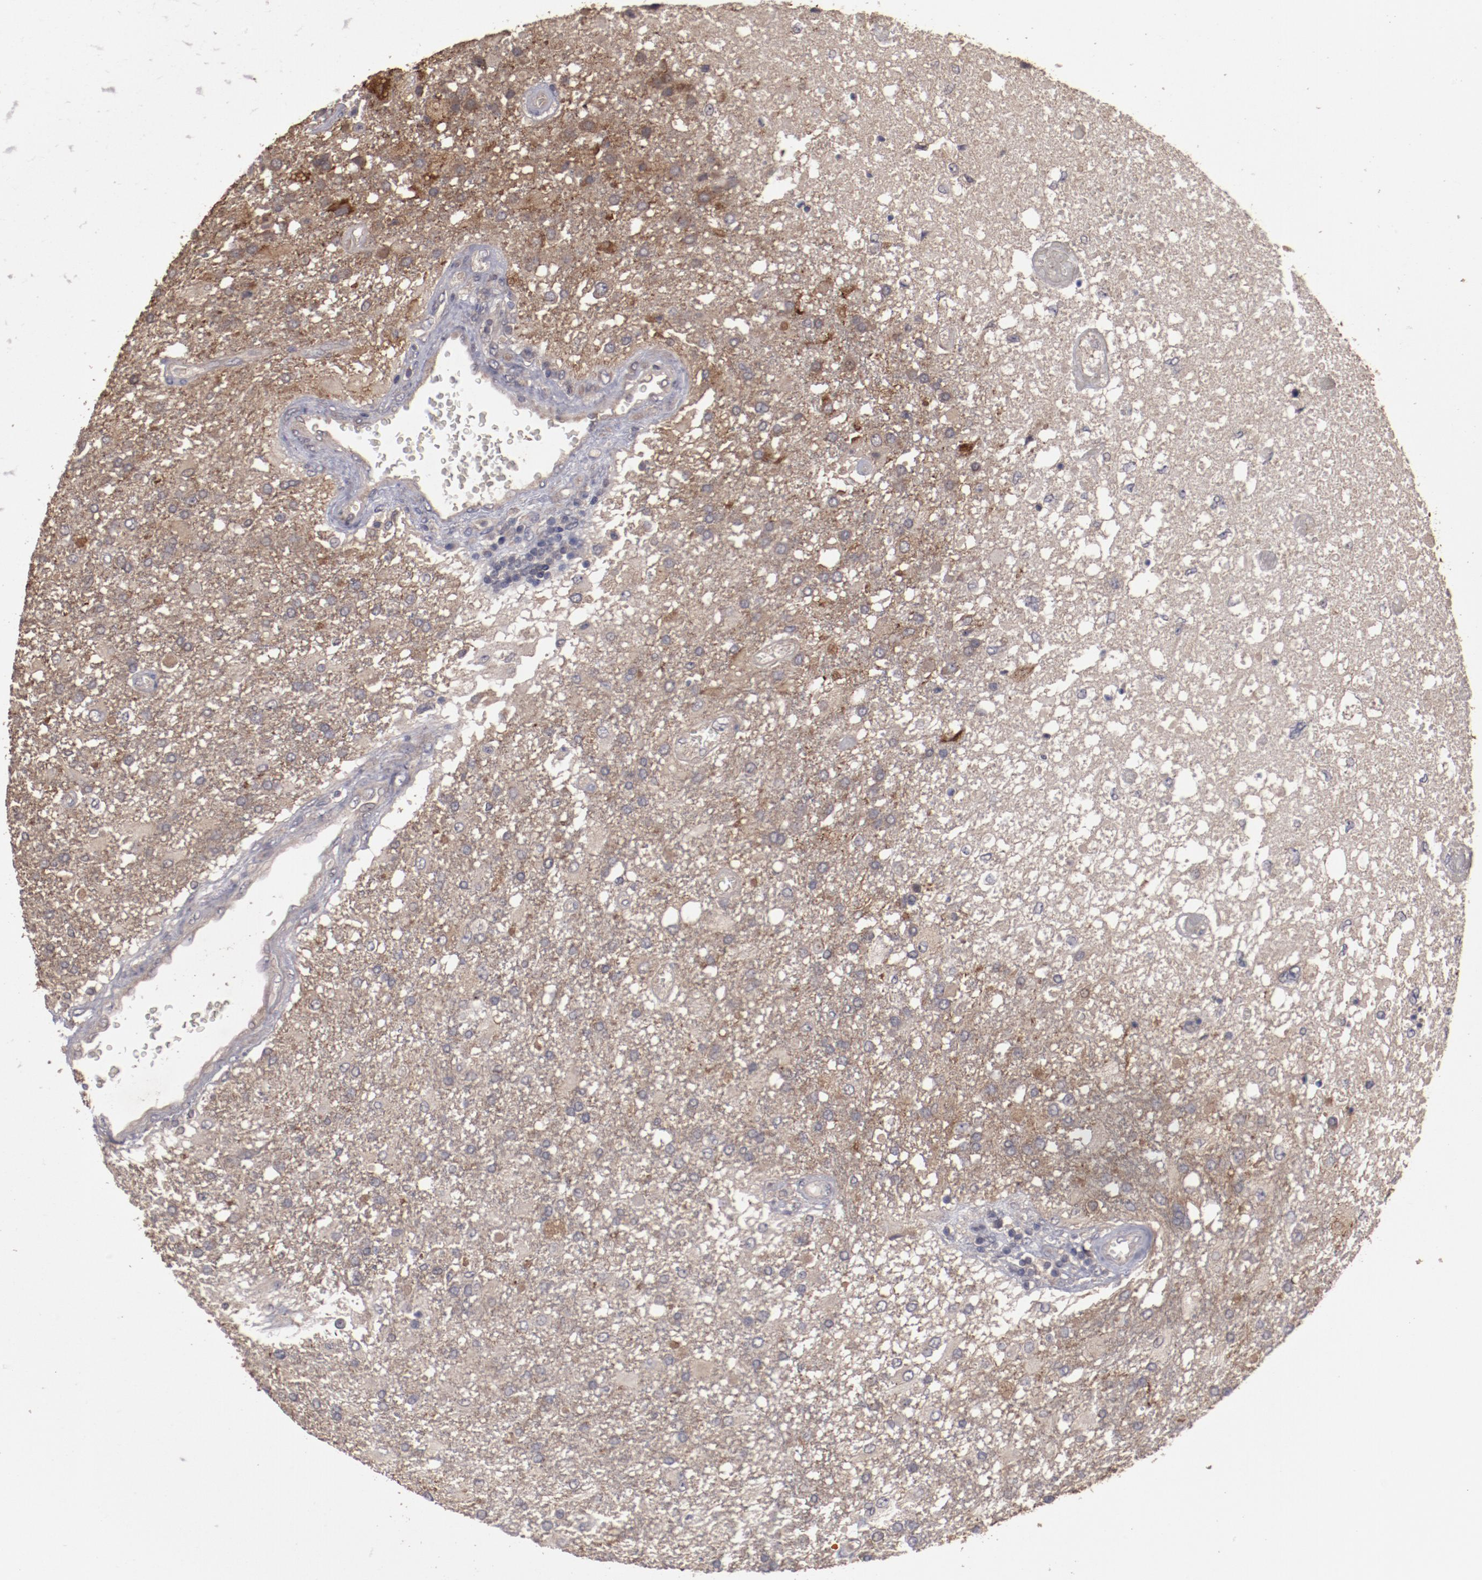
{"staining": {"intensity": "moderate", "quantity": ">75%", "location": "cytoplasmic/membranous"}, "tissue": "glioma", "cell_type": "Tumor cells", "image_type": "cancer", "snomed": [{"axis": "morphology", "description": "Glioma, malignant, High grade"}, {"axis": "topography", "description": "Cerebral cortex"}], "caption": "About >75% of tumor cells in glioma show moderate cytoplasmic/membranous protein positivity as visualized by brown immunohistochemical staining.", "gene": "LRRC75B", "patient": {"sex": "male", "age": 79}}